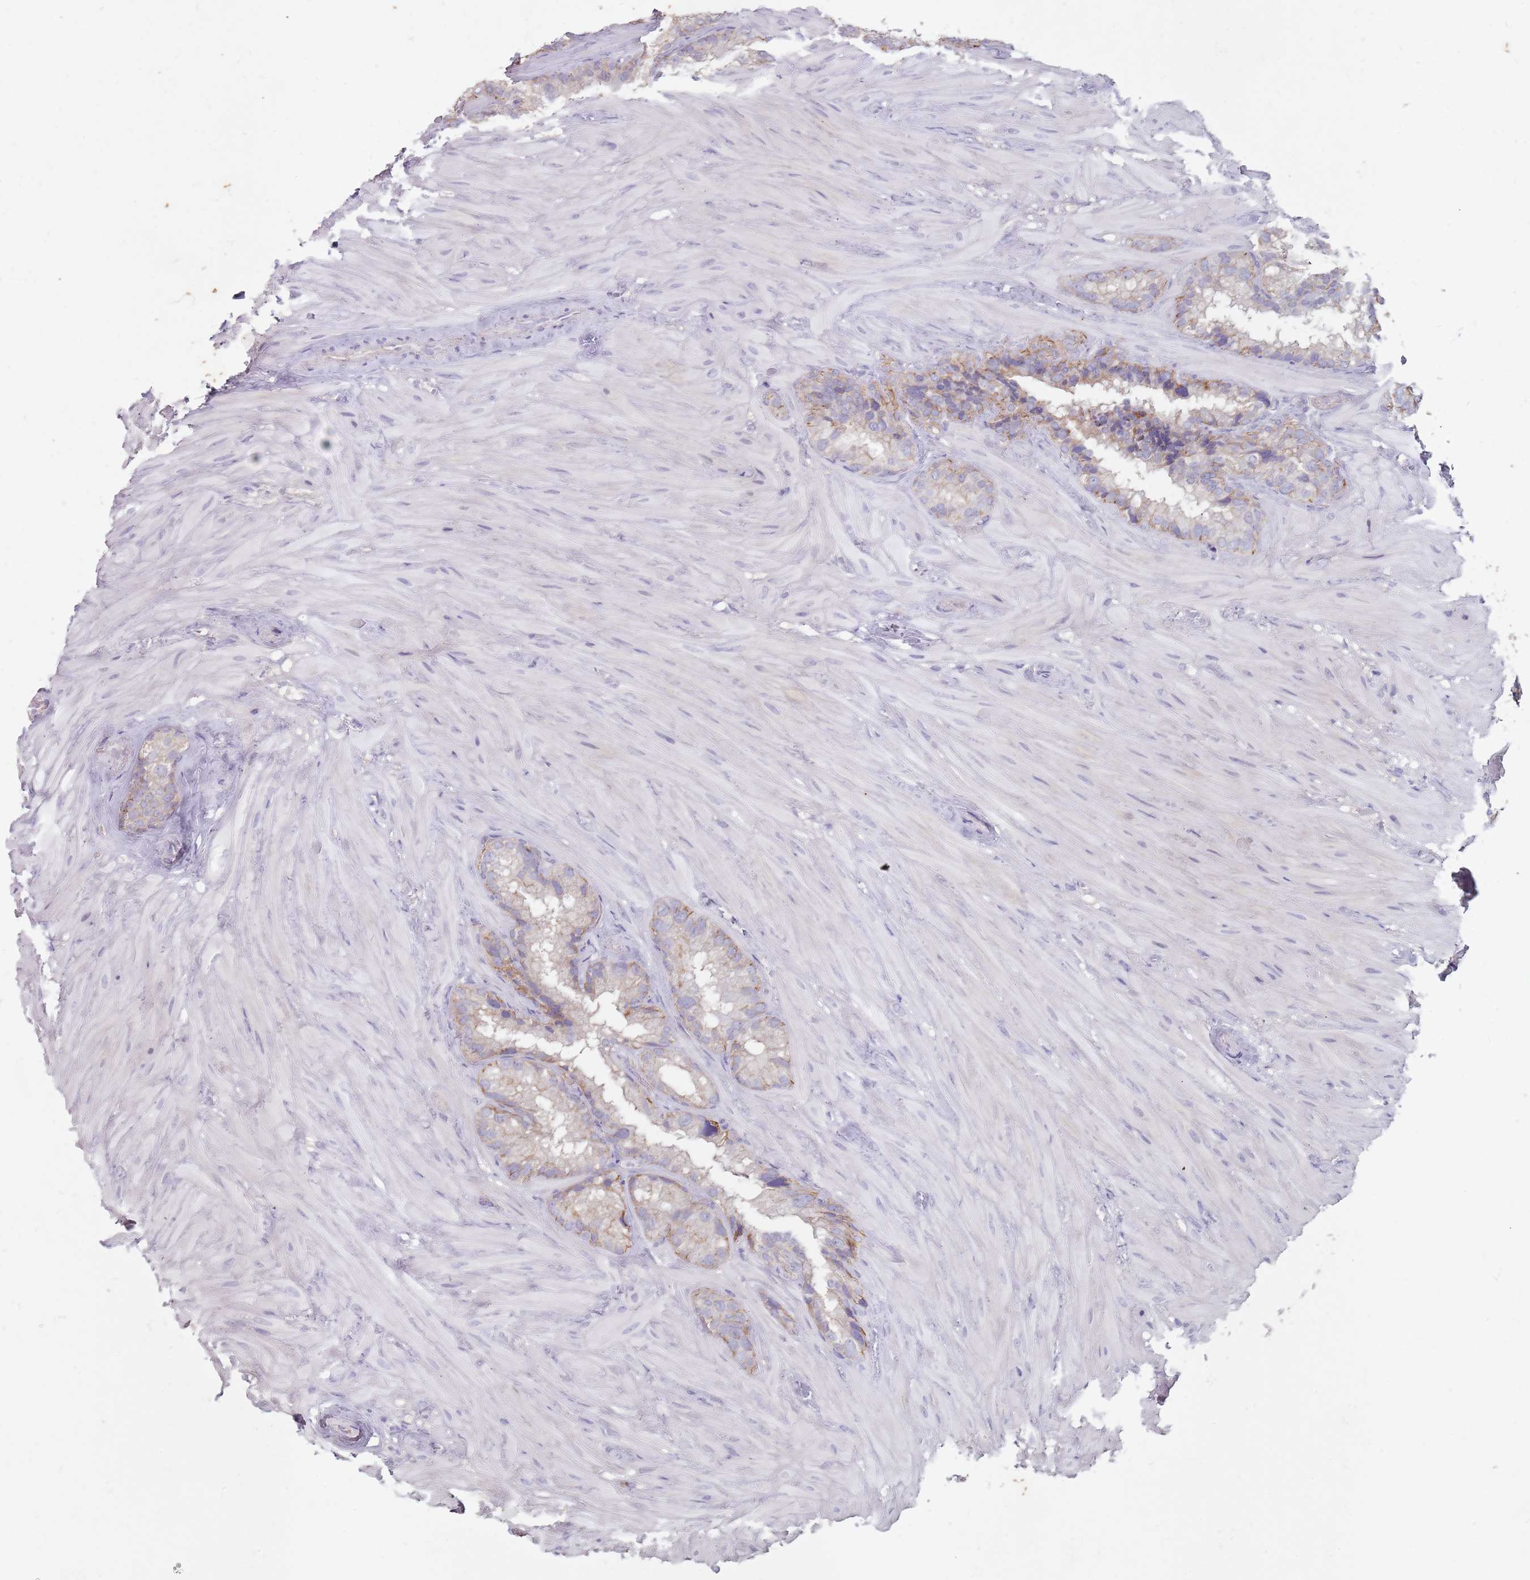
{"staining": {"intensity": "moderate", "quantity": "<25%", "location": "cytoplasmic/membranous"}, "tissue": "seminal vesicle", "cell_type": "Glandular cells", "image_type": "normal", "snomed": [{"axis": "morphology", "description": "Normal tissue, NOS"}, {"axis": "topography", "description": "Prostate"}, {"axis": "topography", "description": "Seminal veicle"}], "caption": "High-magnification brightfield microscopy of normal seminal vesicle stained with DAB (3,3'-diaminobenzidine) (brown) and counterstained with hematoxylin (blue). glandular cells exhibit moderate cytoplasmic/membranous positivity is seen in about<25% of cells.", "gene": "STYK1", "patient": {"sex": "male", "age": 68}}